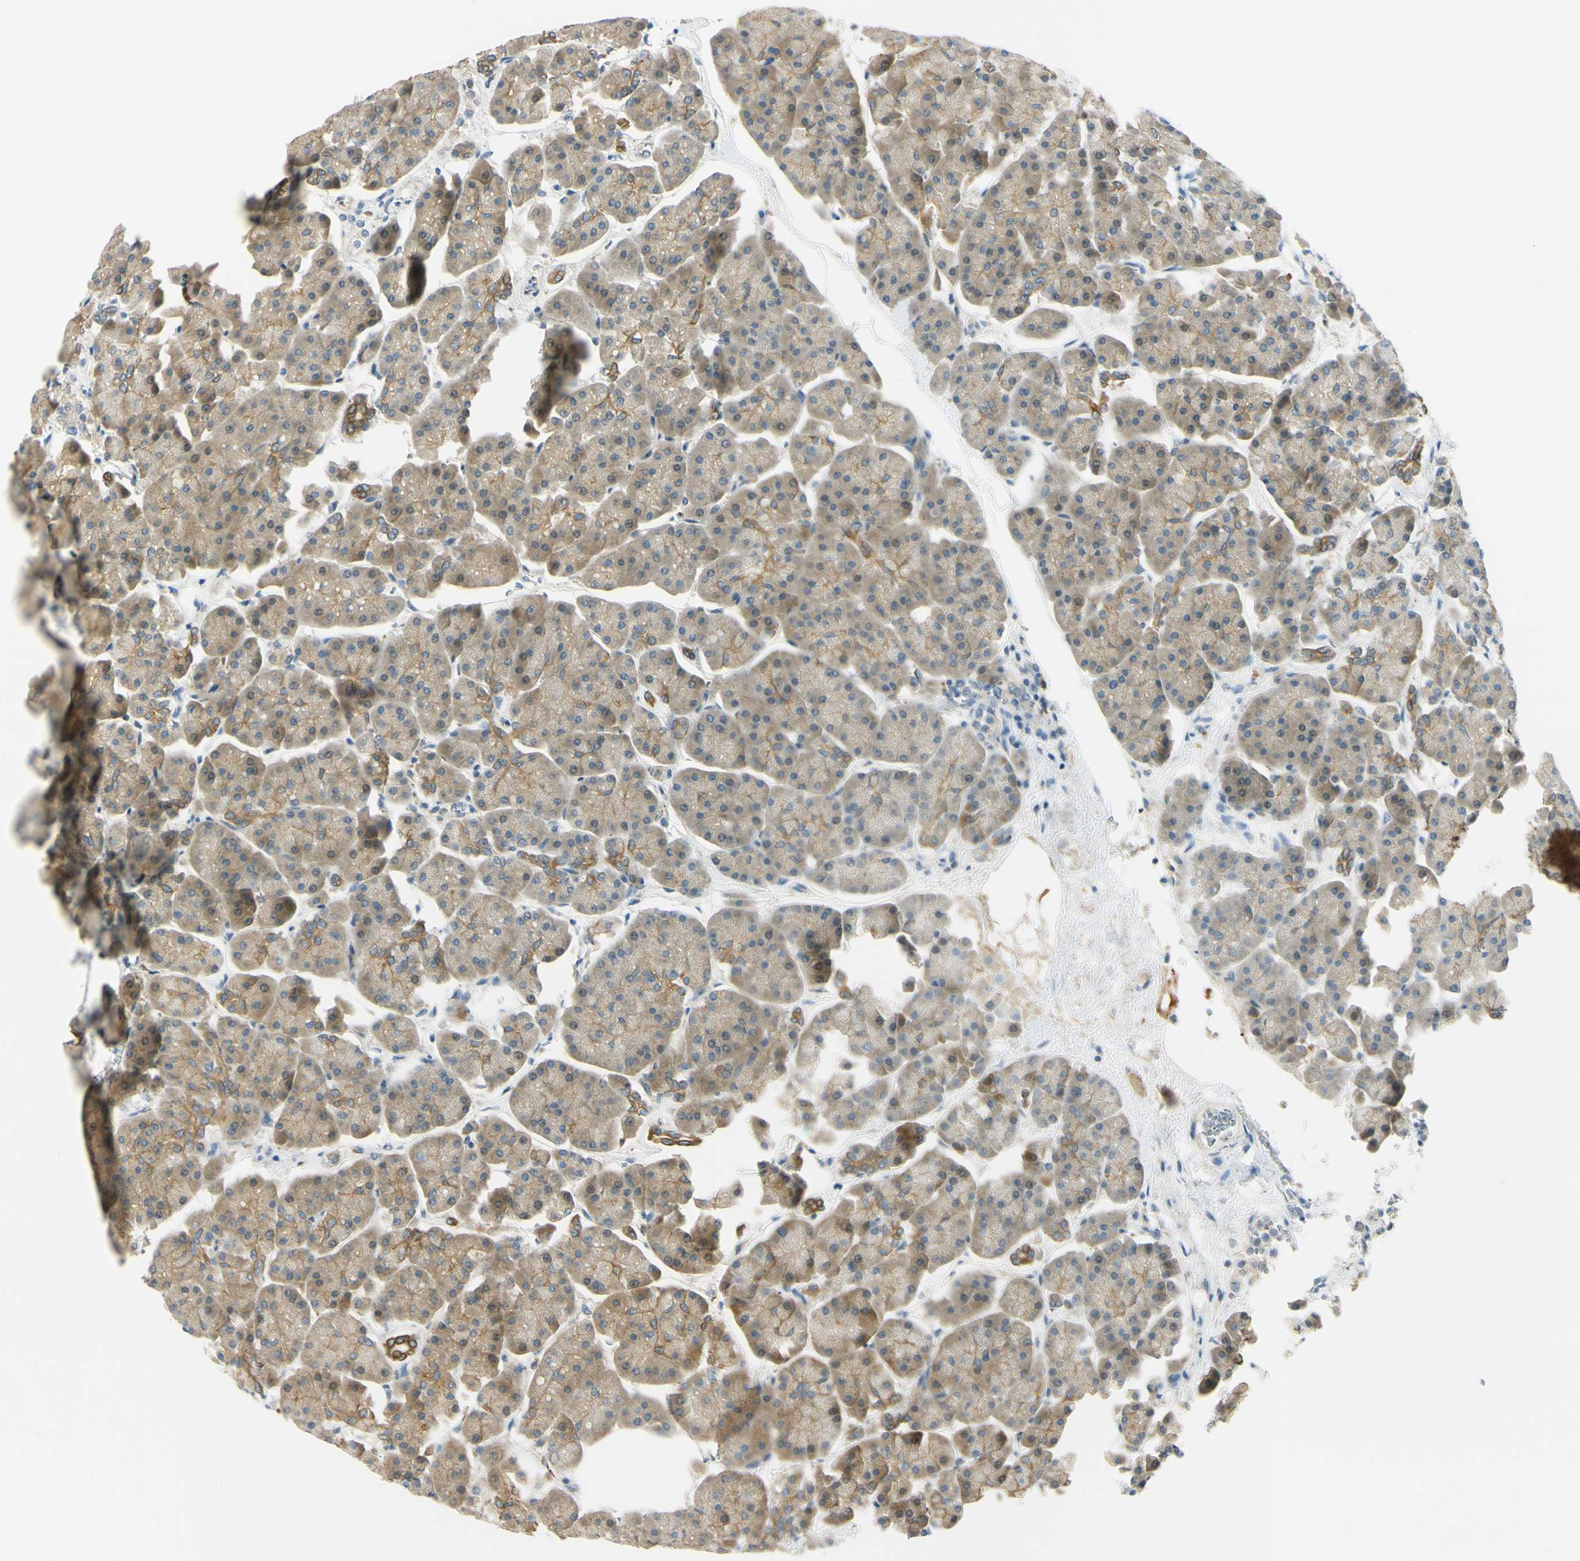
{"staining": {"intensity": "moderate", "quantity": ">75%", "location": "cytoplasmic/membranous"}, "tissue": "pancreas", "cell_type": "Exocrine glandular cells", "image_type": "normal", "snomed": [{"axis": "morphology", "description": "Normal tissue, NOS"}, {"axis": "topography", "description": "Pancreas"}], "caption": "Immunohistochemistry (IHC) (DAB) staining of normal human pancreas displays moderate cytoplasmic/membranous protein positivity in approximately >75% of exocrine glandular cells.", "gene": "LAMA3", "patient": {"sex": "female", "age": 70}}